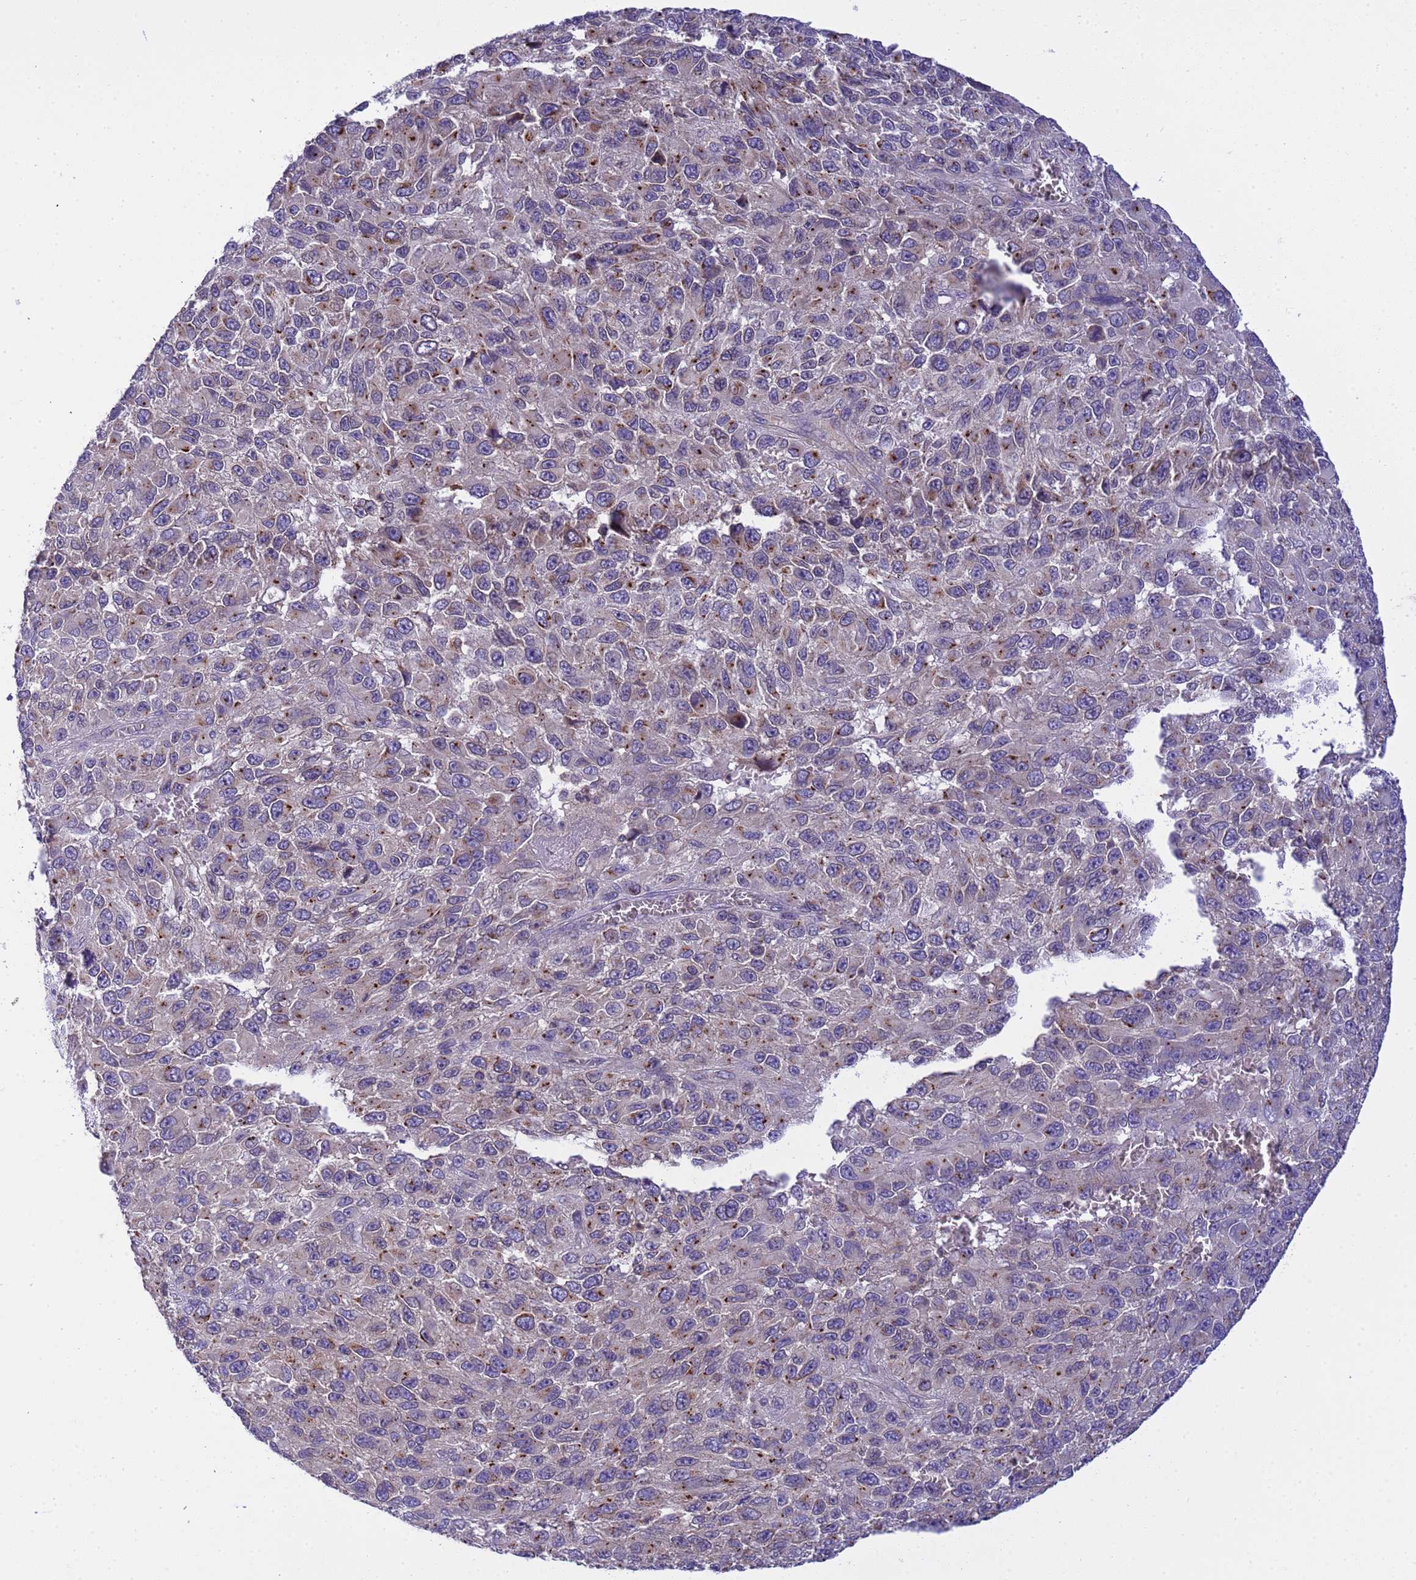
{"staining": {"intensity": "weak", "quantity": "25%-75%", "location": "cytoplasmic/membranous"}, "tissue": "melanoma", "cell_type": "Tumor cells", "image_type": "cancer", "snomed": [{"axis": "morphology", "description": "Normal tissue, NOS"}, {"axis": "morphology", "description": "Malignant melanoma, NOS"}, {"axis": "topography", "description": "Skin"}], "caption": "The image reveals a brown stain indicating the presence of a protein in the cytoplasmic/membranous of tumor cells in melanoma.", "gene": "PLCXD3", "patient": {"sex": "female", "age": 96}}